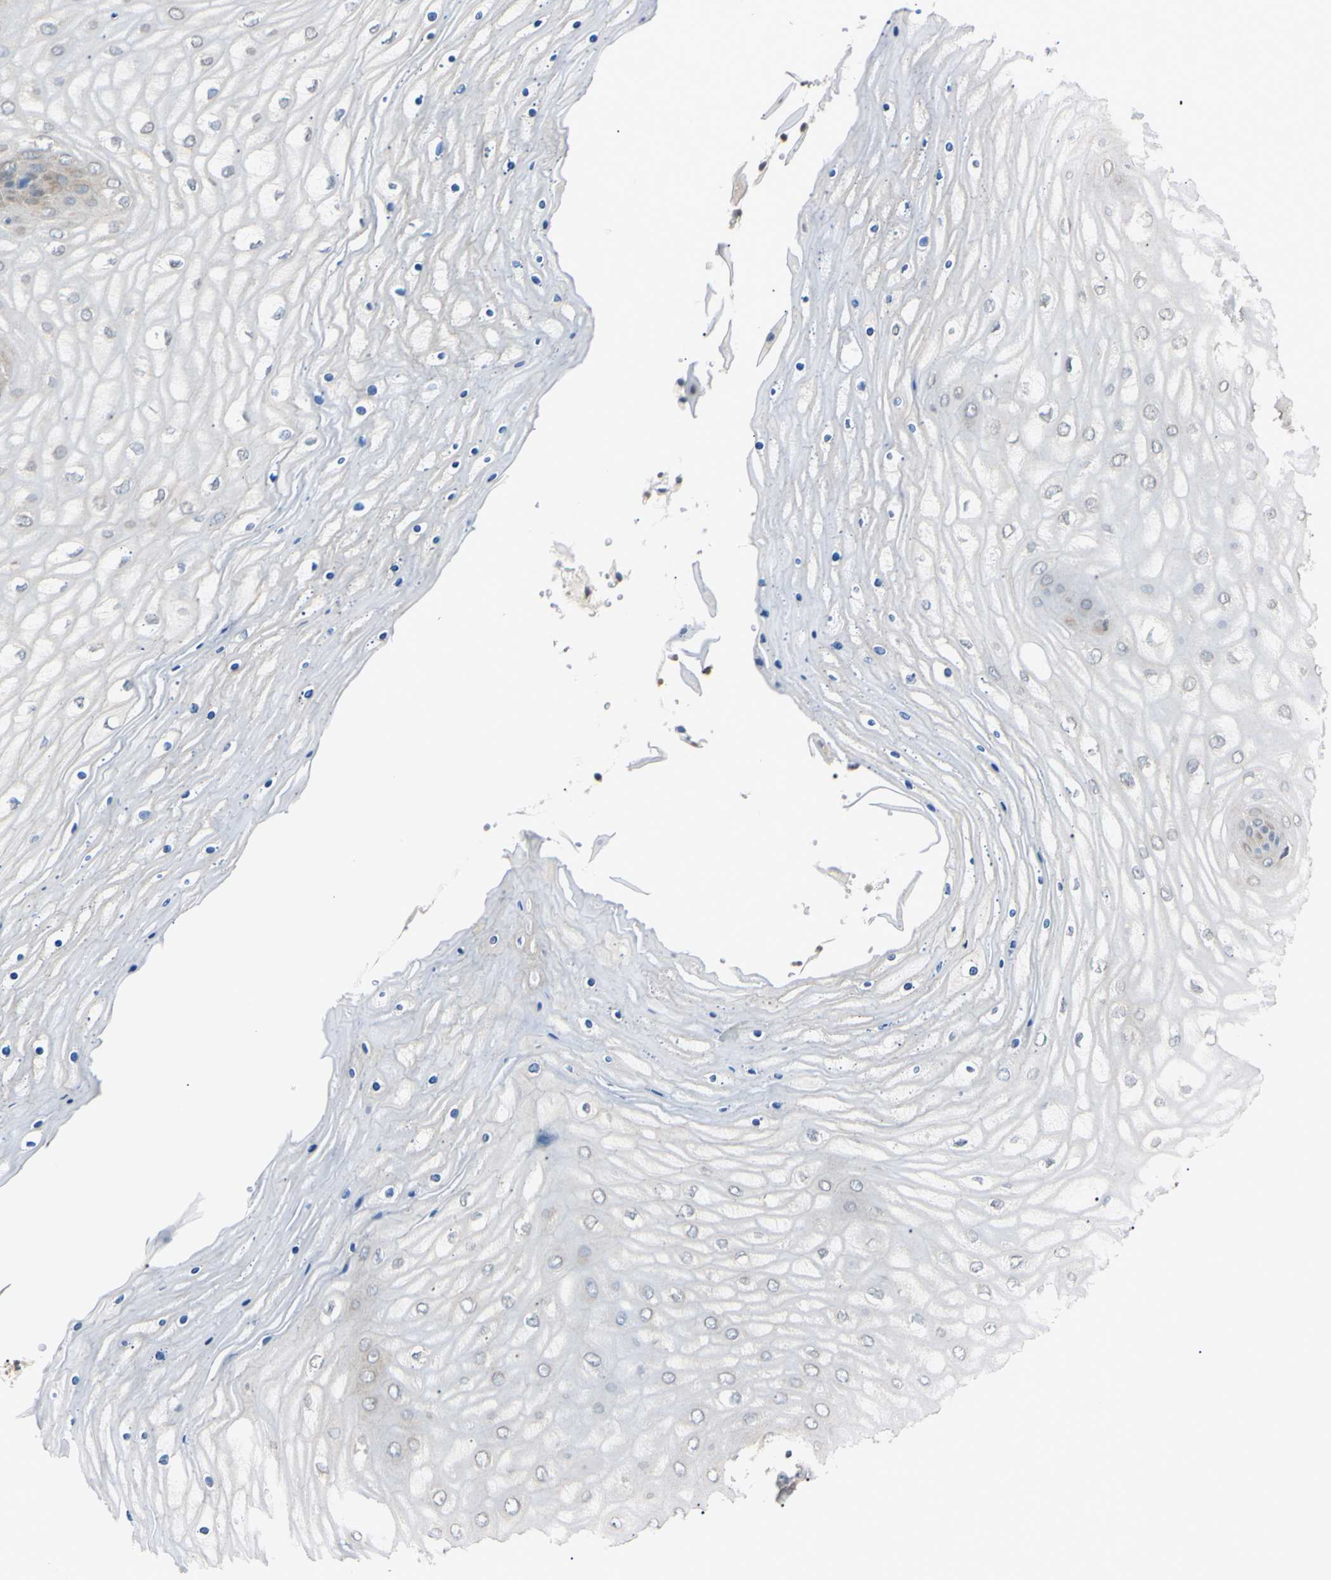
{"staining": {"intensity": "weak", "quantity": "<25%", "location": "cytoplasmic/membranous"}, "tissue": "cervix", "cell_type": "Glandular cells", "image_type": "normal", "snomed": [{"axis": "morphology", "description": "Normal tissue, NOS"}, {"axis": "topography", "description": "Cervix"}], "caption": "An immunohistochemistry (IHC) image of benign cervix is shown. There is no staining in glandular cells of cervix. The staining was performed using DAB to visualize the protein expression in brown, while the nuclei were stained in blue with hematoxylin (Magnification: 20x).", "gene": "EPN1", "patient": {"sex": "female", "age": 55}}